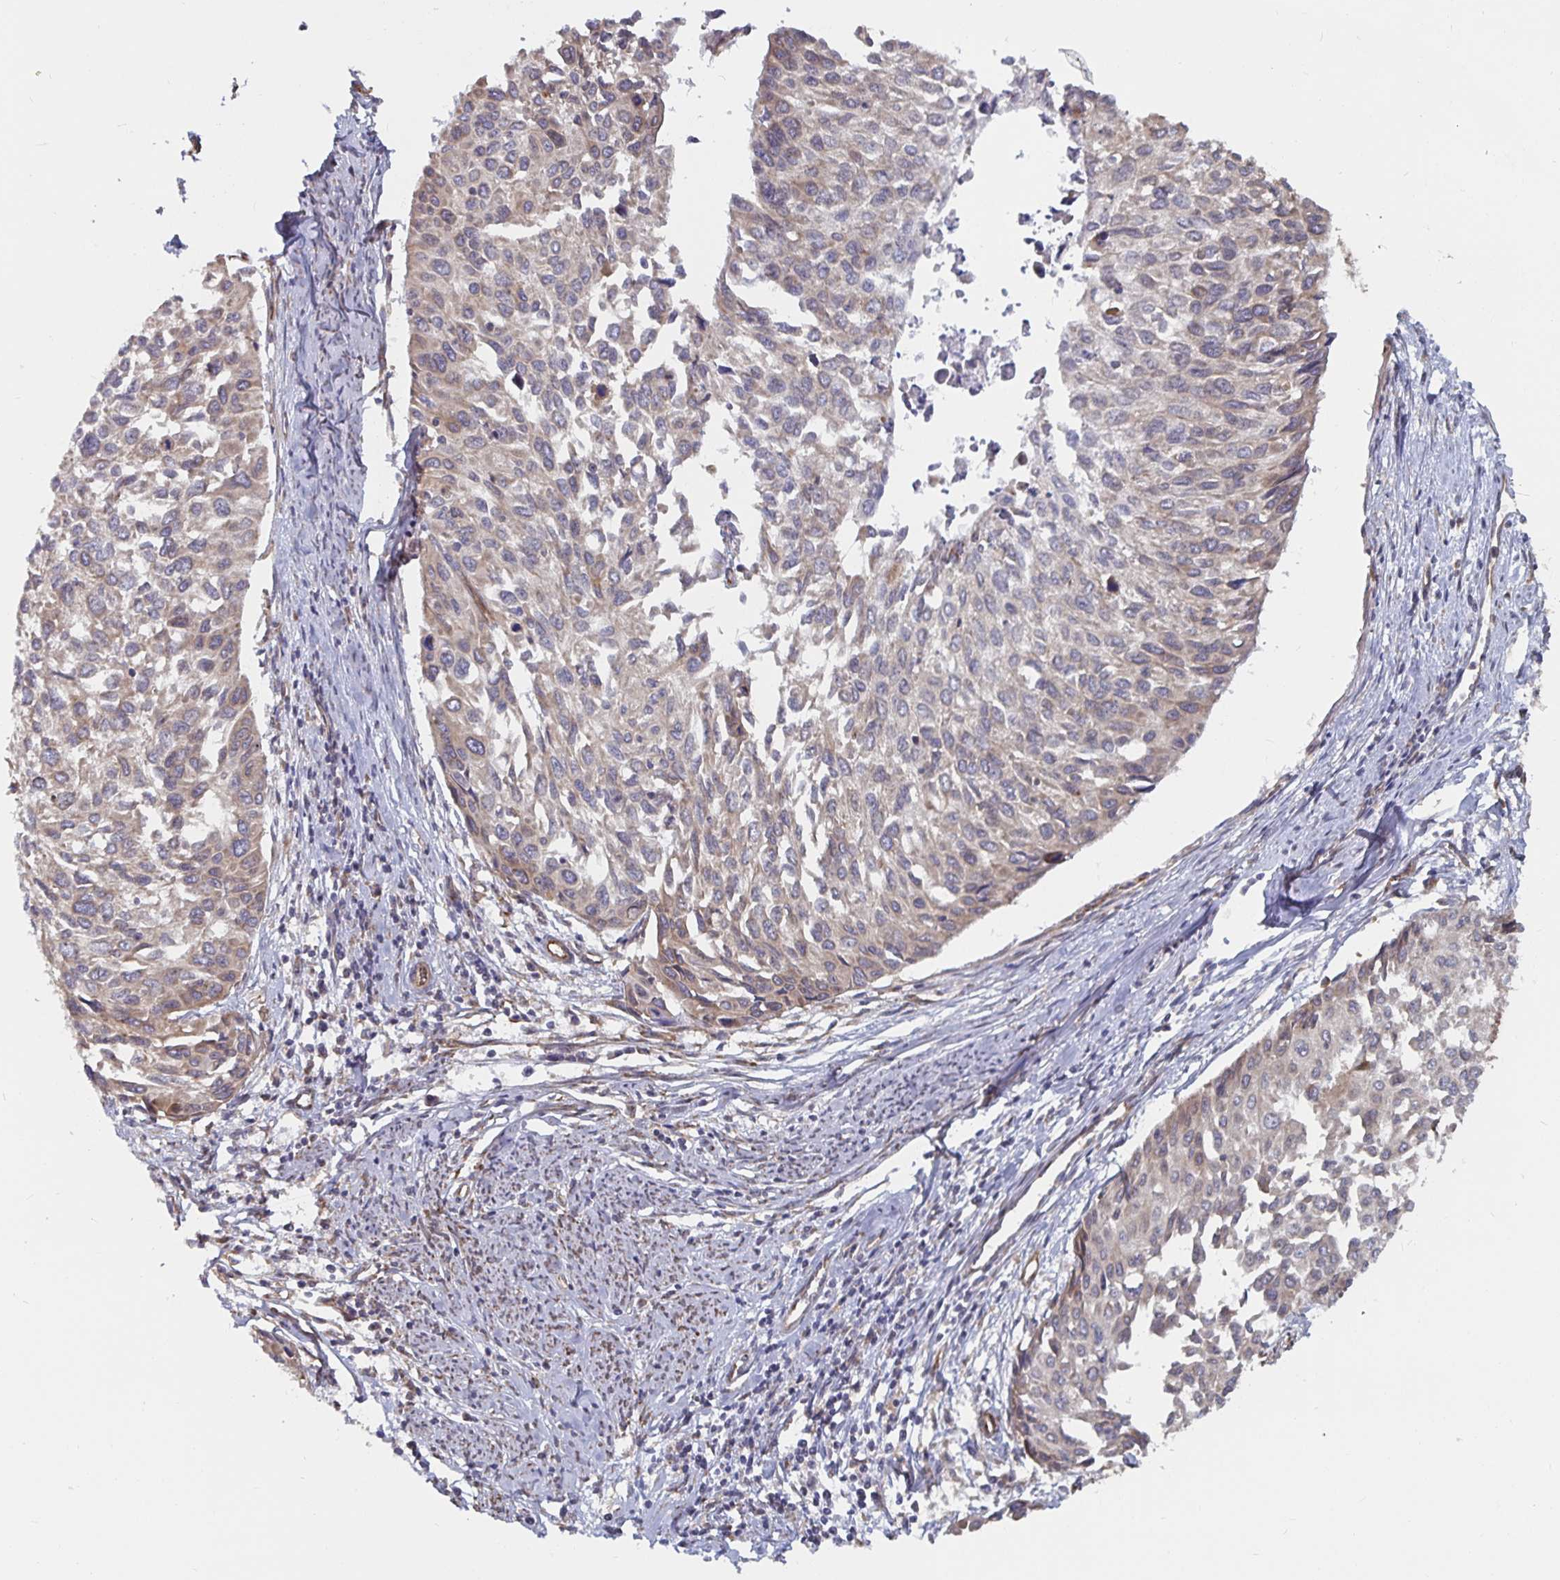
{"staining": {"intensity": "weak", "quantity": "25%-75%", "location": "cytoplasmic/membranous"}, "tissue": "cervical cancer", "cell_type": "Tumor cells", "image_type": "cancer", "snomed": [{"axis": "morphology", "description": "Squamous cell carcinoma, NOS"}, {"axis": "topography", "description": "Cervix"}], "caption": "Approximately 25%-75% of tumor cells in human cervical cancer display weak cytoplasmic/membranous protein positivity as visualized by brown immunohistochemical staining.", "gene": "BCAP29", "patient": {"sex": "female", "age": 50}}